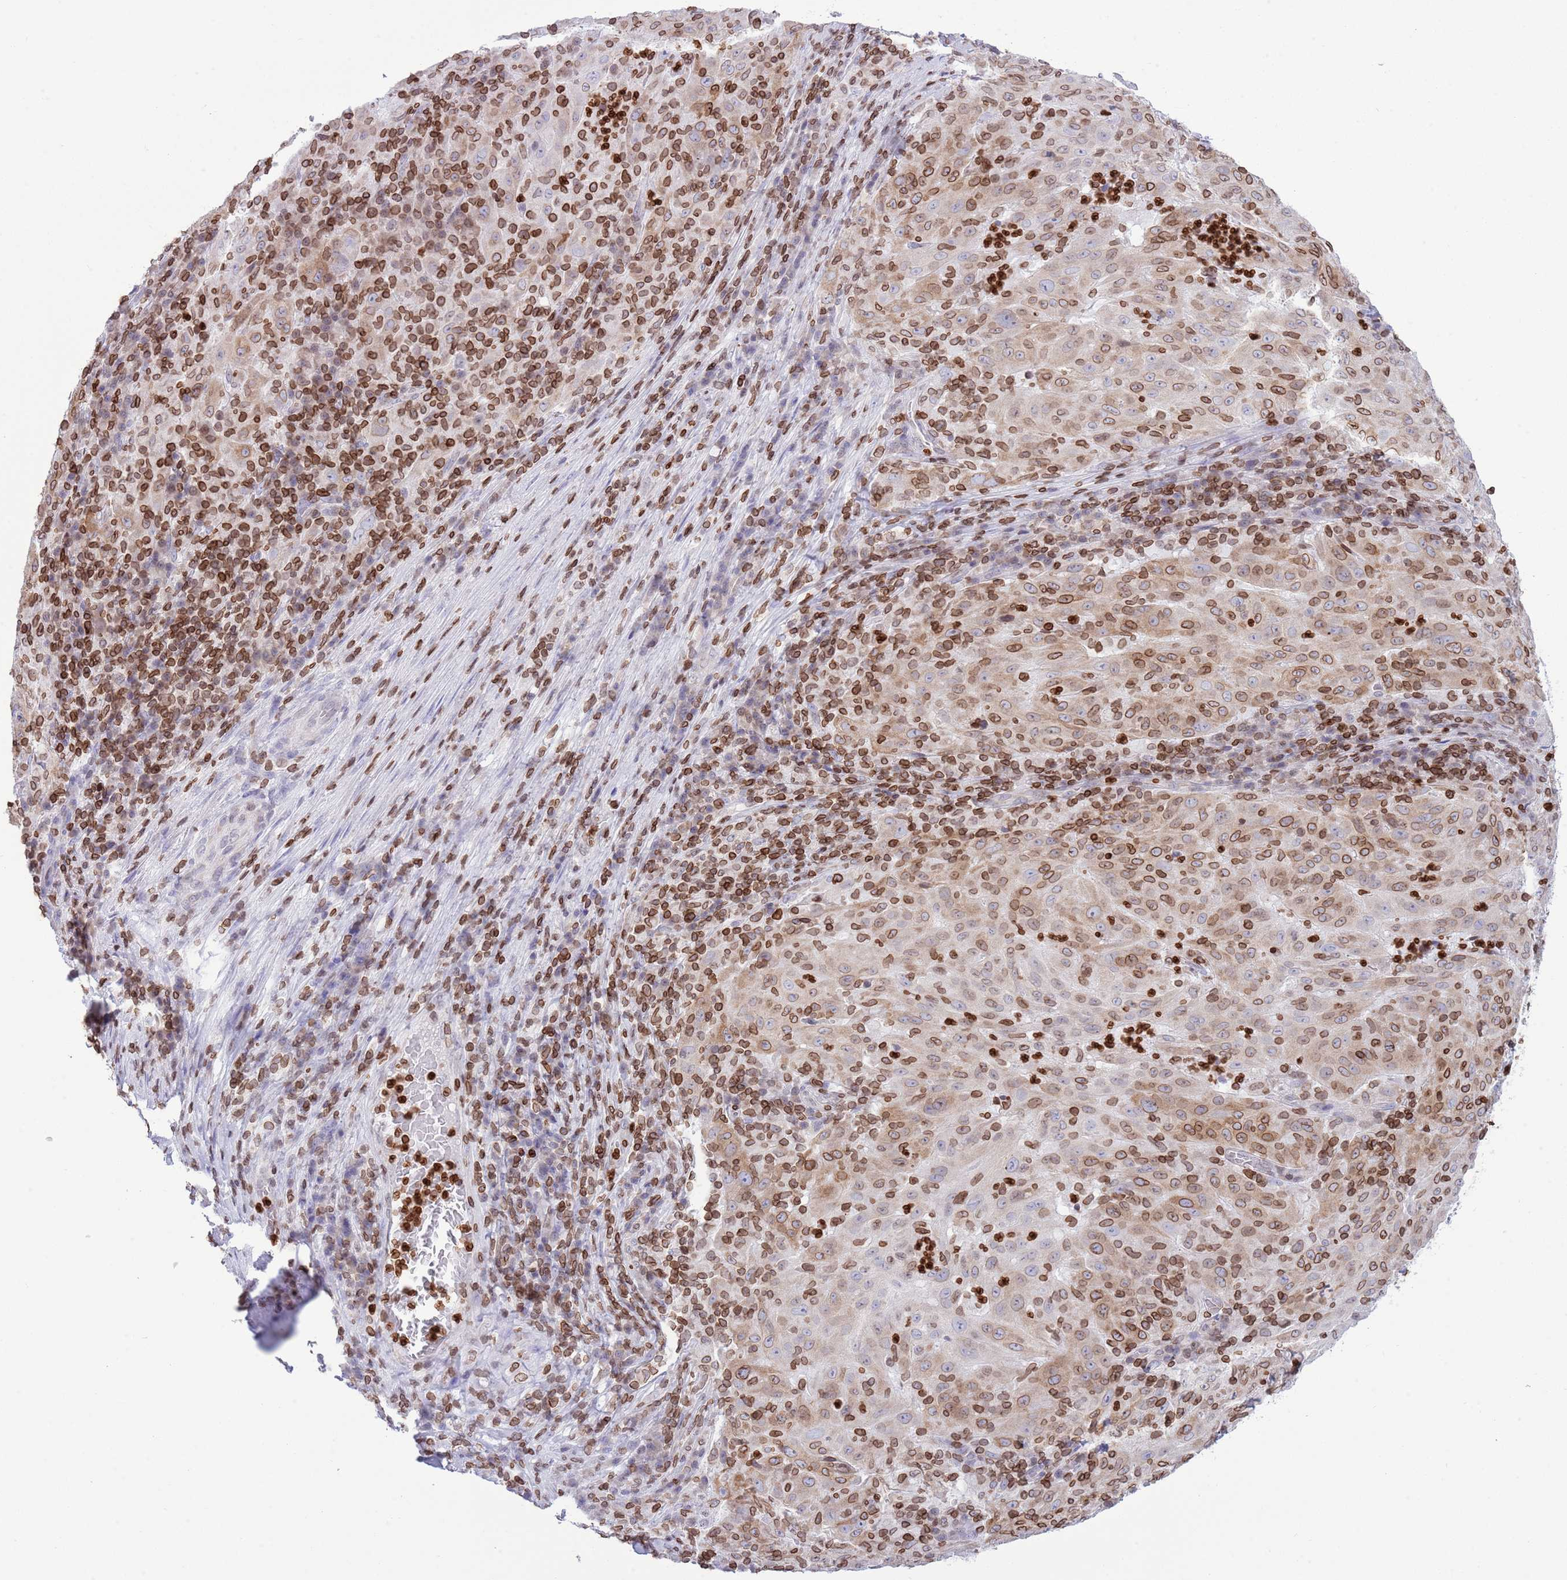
{"staining": {"intensity": "strong", "quantity": "25%-75%", "location": "cytoplasmic/membranous,nuclear"}, "tissue": "pancreatic cancer", "cell_type": "Tumor cells", "image_type": "cancer", "snomed": [{"axis": "morphology", "description": "Adenocarcinoma, NOS"}, {"axis": "topography", "description": "Pancreas"}], "caption": "Adenocarcinoma (pancreatic) was stained to show a protein in brown. There is high levels of strong cytoplasmic/membranous and nuclear staining in approximately 25%-75% of tumor cells. (DAB (3,3'-diaminobenzidine) = brown stain, brightfield microscopy at high magnification).", "gene": "LBR", "patient": {"sex": "male", "age": 63}}